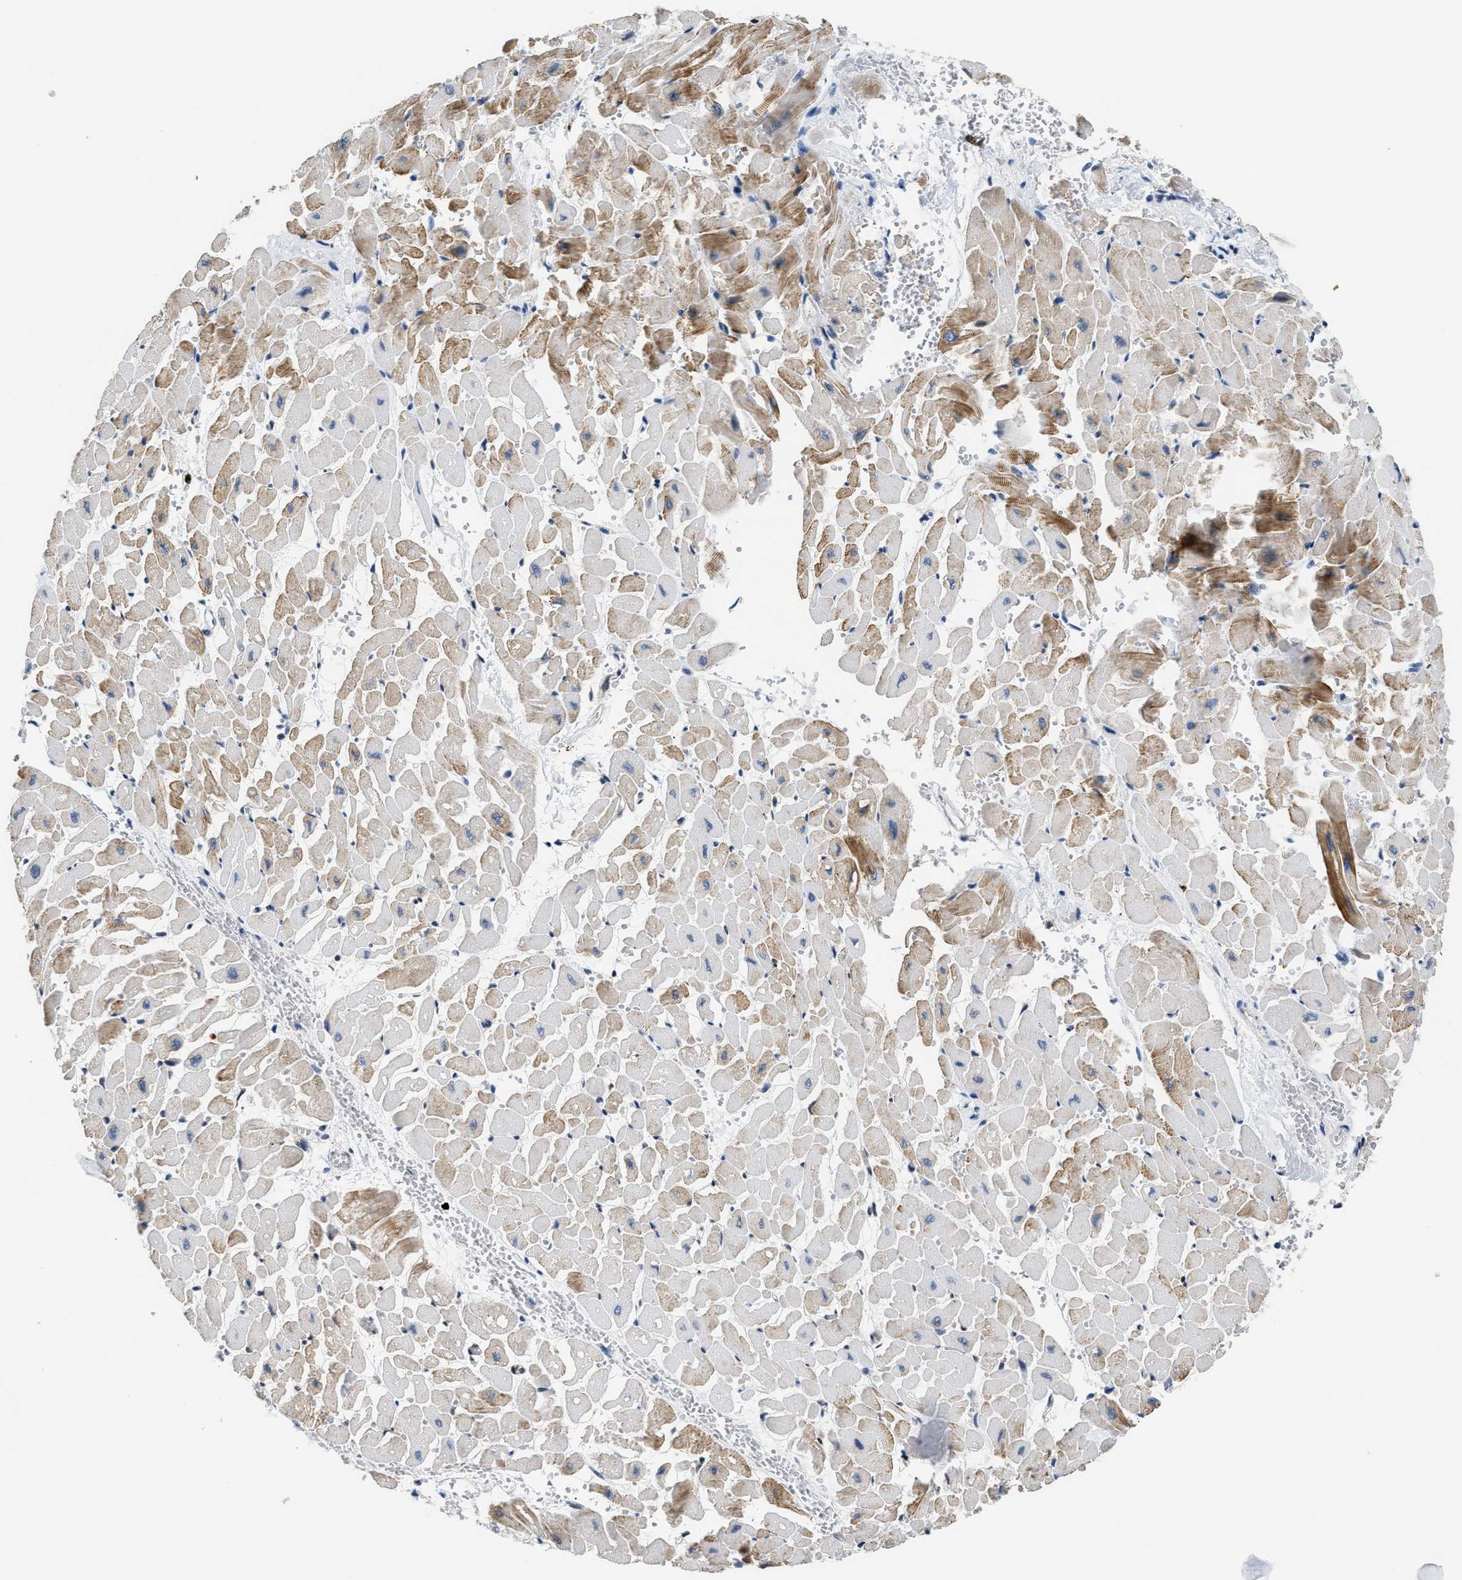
{"staining": {"intensity": "moderate", "quantity": "25%-75%", "location": "cytoplasmic/membranous"}, "tissue": "heart muscle", "cell_type": "Cardiomyocytes", "image_type": "normal", "snomed": [{"axis": "morphology", "description": "Normal tissue, NOS"}, {"axis": "topography", "description": "Heart"}], "caption": "This photomicrograph shows normal heart muscle stained with IHC to label a protein in brown. The cytoplasmic/membranous of cardiomyocytes show moderate positivity for the protein. Nuclei are counter-stained blue.", "gene": "CCNDBP1", "patient": {"sex": "male", "age": 45}}